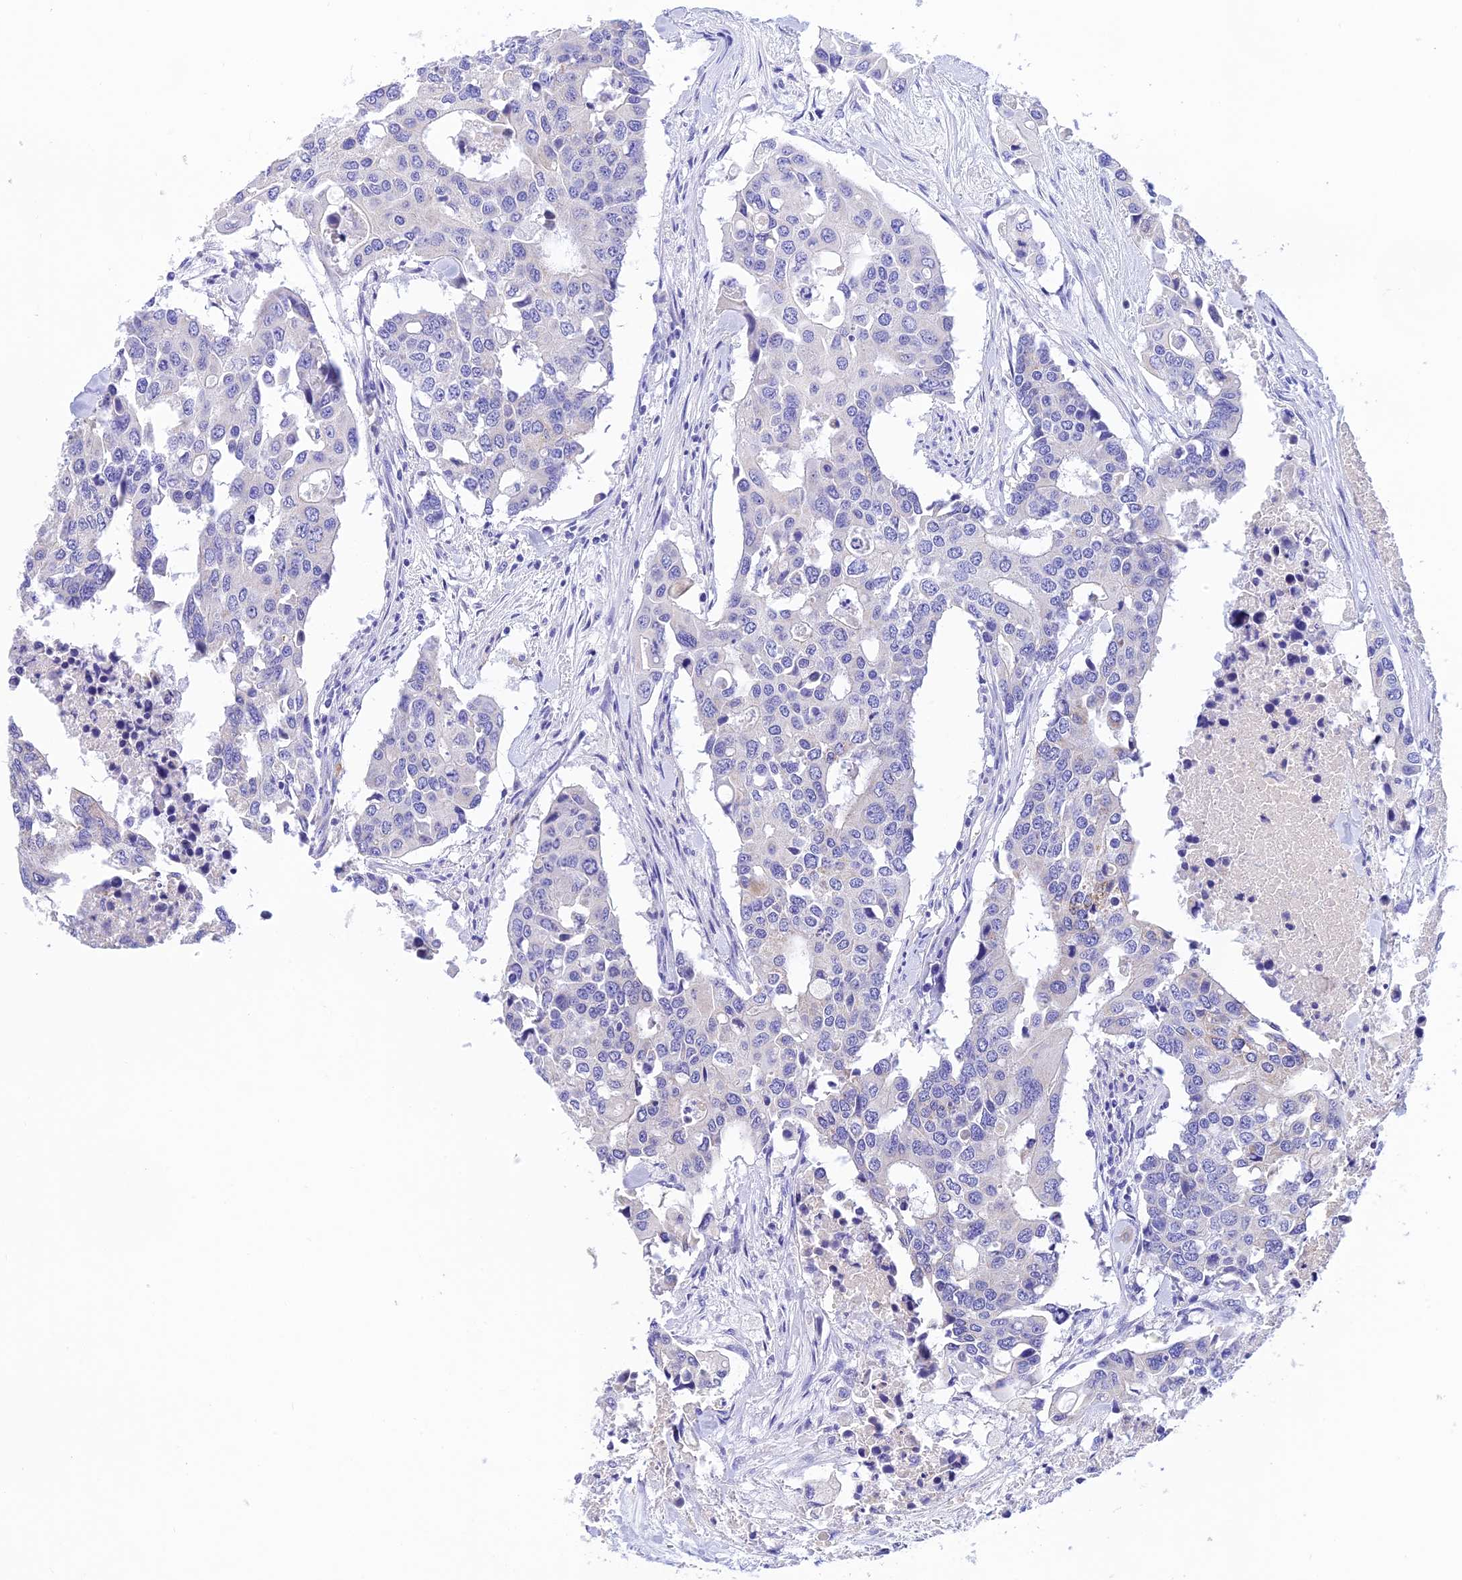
{"staining": {"intensity": "negative", "quantity": "none", "location": "none"}, "tissue": "colorectal cancer", "cell_type": "Tumor cells", "image_type": "cancer", "snomed": [{"axis": "morphology", "description": "Adenocarcinoma, NOS"}, {"axis": "topography", "description": "Colon"}], "caption": "Immunohistochemistry (IHC) photomicrograph of neoplastic tissue: human colorectal cancer stained with DAB displays no significant protein positivity in tumor cells.", "gene": "MS4A5", "patient": {"sex": "male", "age": 77}}